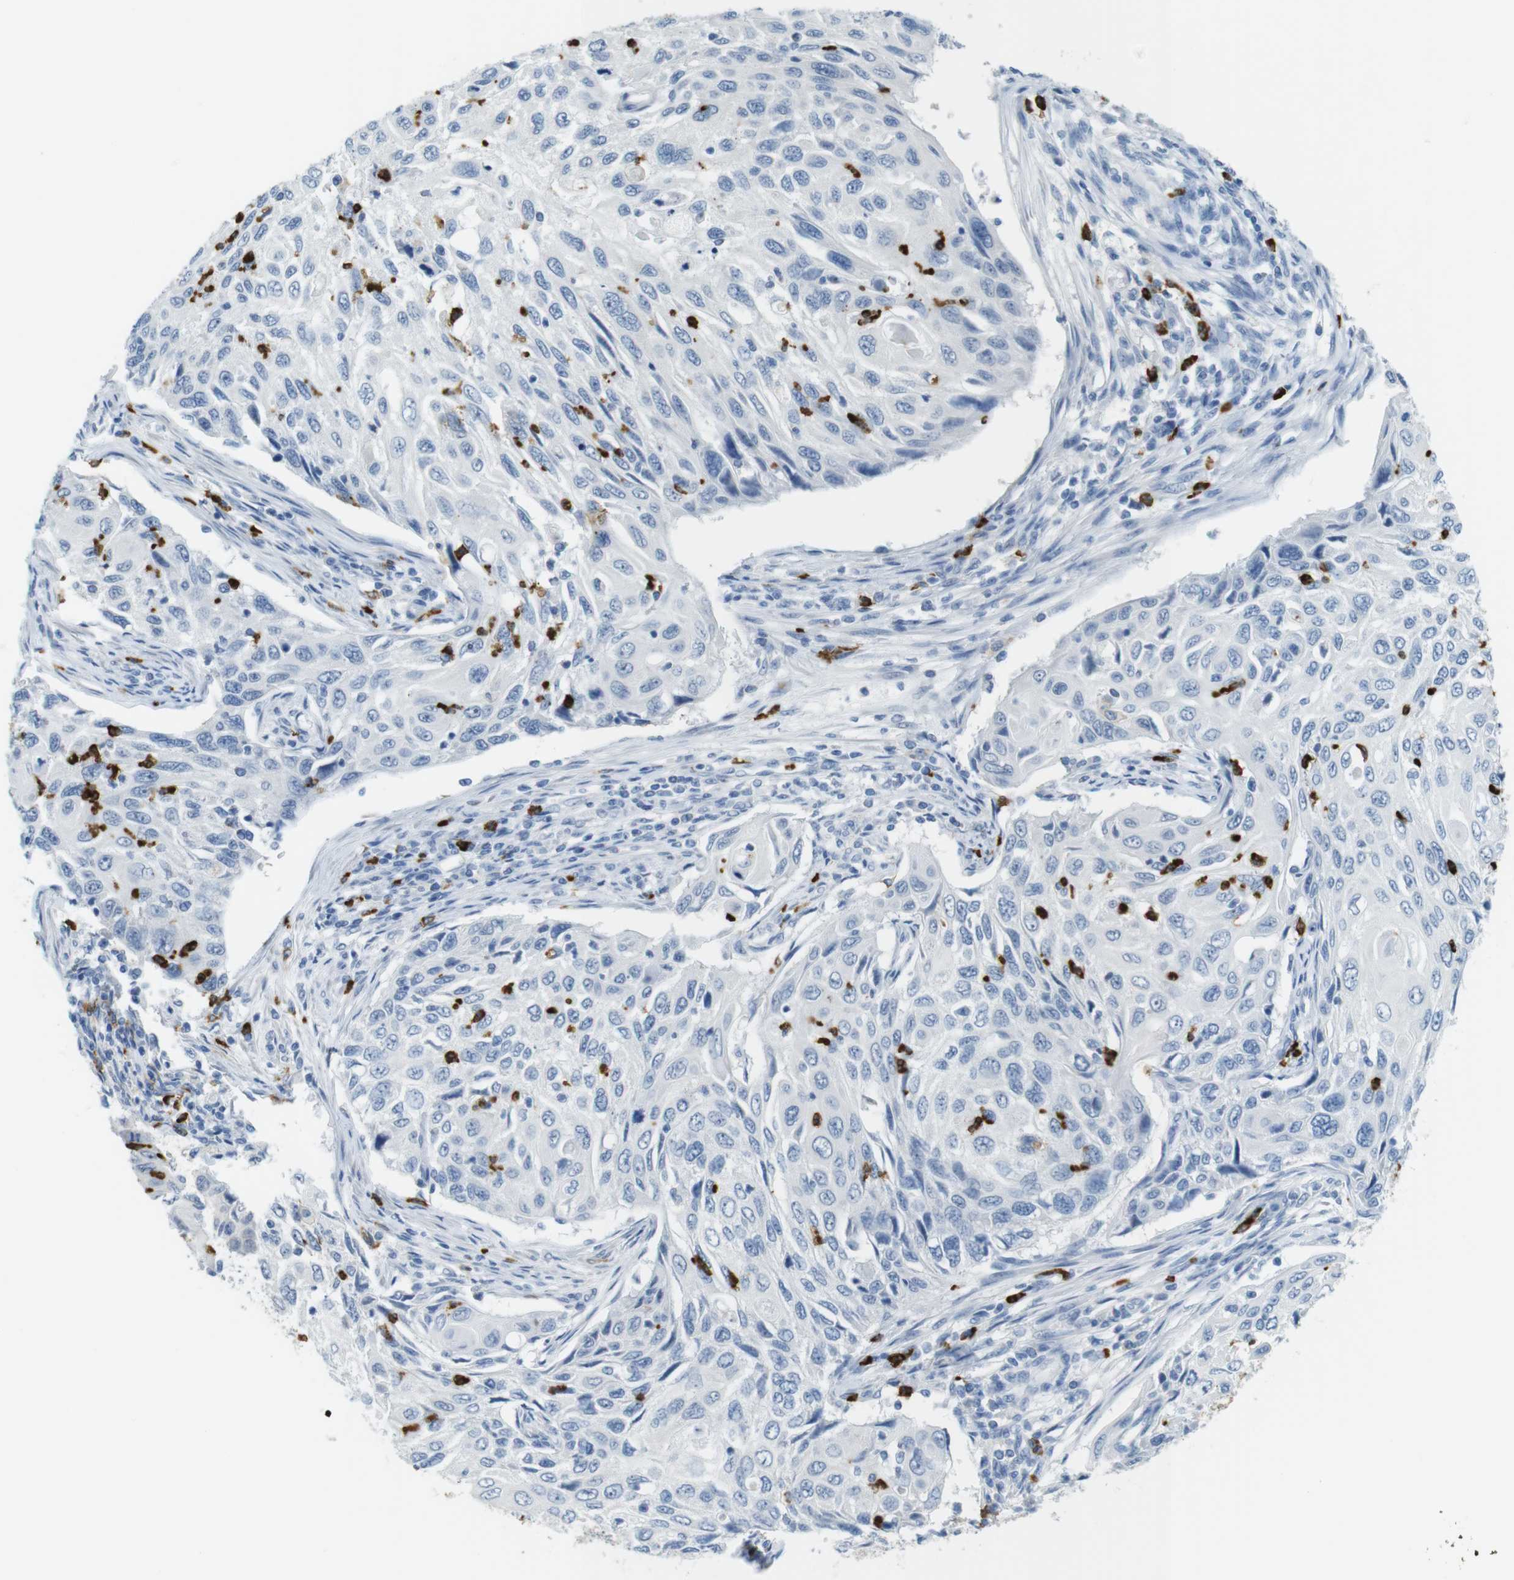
{"staining": {"intensity": "negative", "quantity": "none", "location": "none"}, "tissue": "cervical cancer", "cell_type": "Tumor cells", "image_type": "cancer", "snomed": [{"axis": "morphology", "description": "Squamous cell carcinoma, NOS"}, {"axis": "topography", "description": "Cervix"}], "caption": "Squamous cell carcinoma (cervical) was stained to show a protein in brown. There is no significant positivity in tumor cells.", "gene": "MCEMP1", "patient": {"sex": "female", "age": 70}}